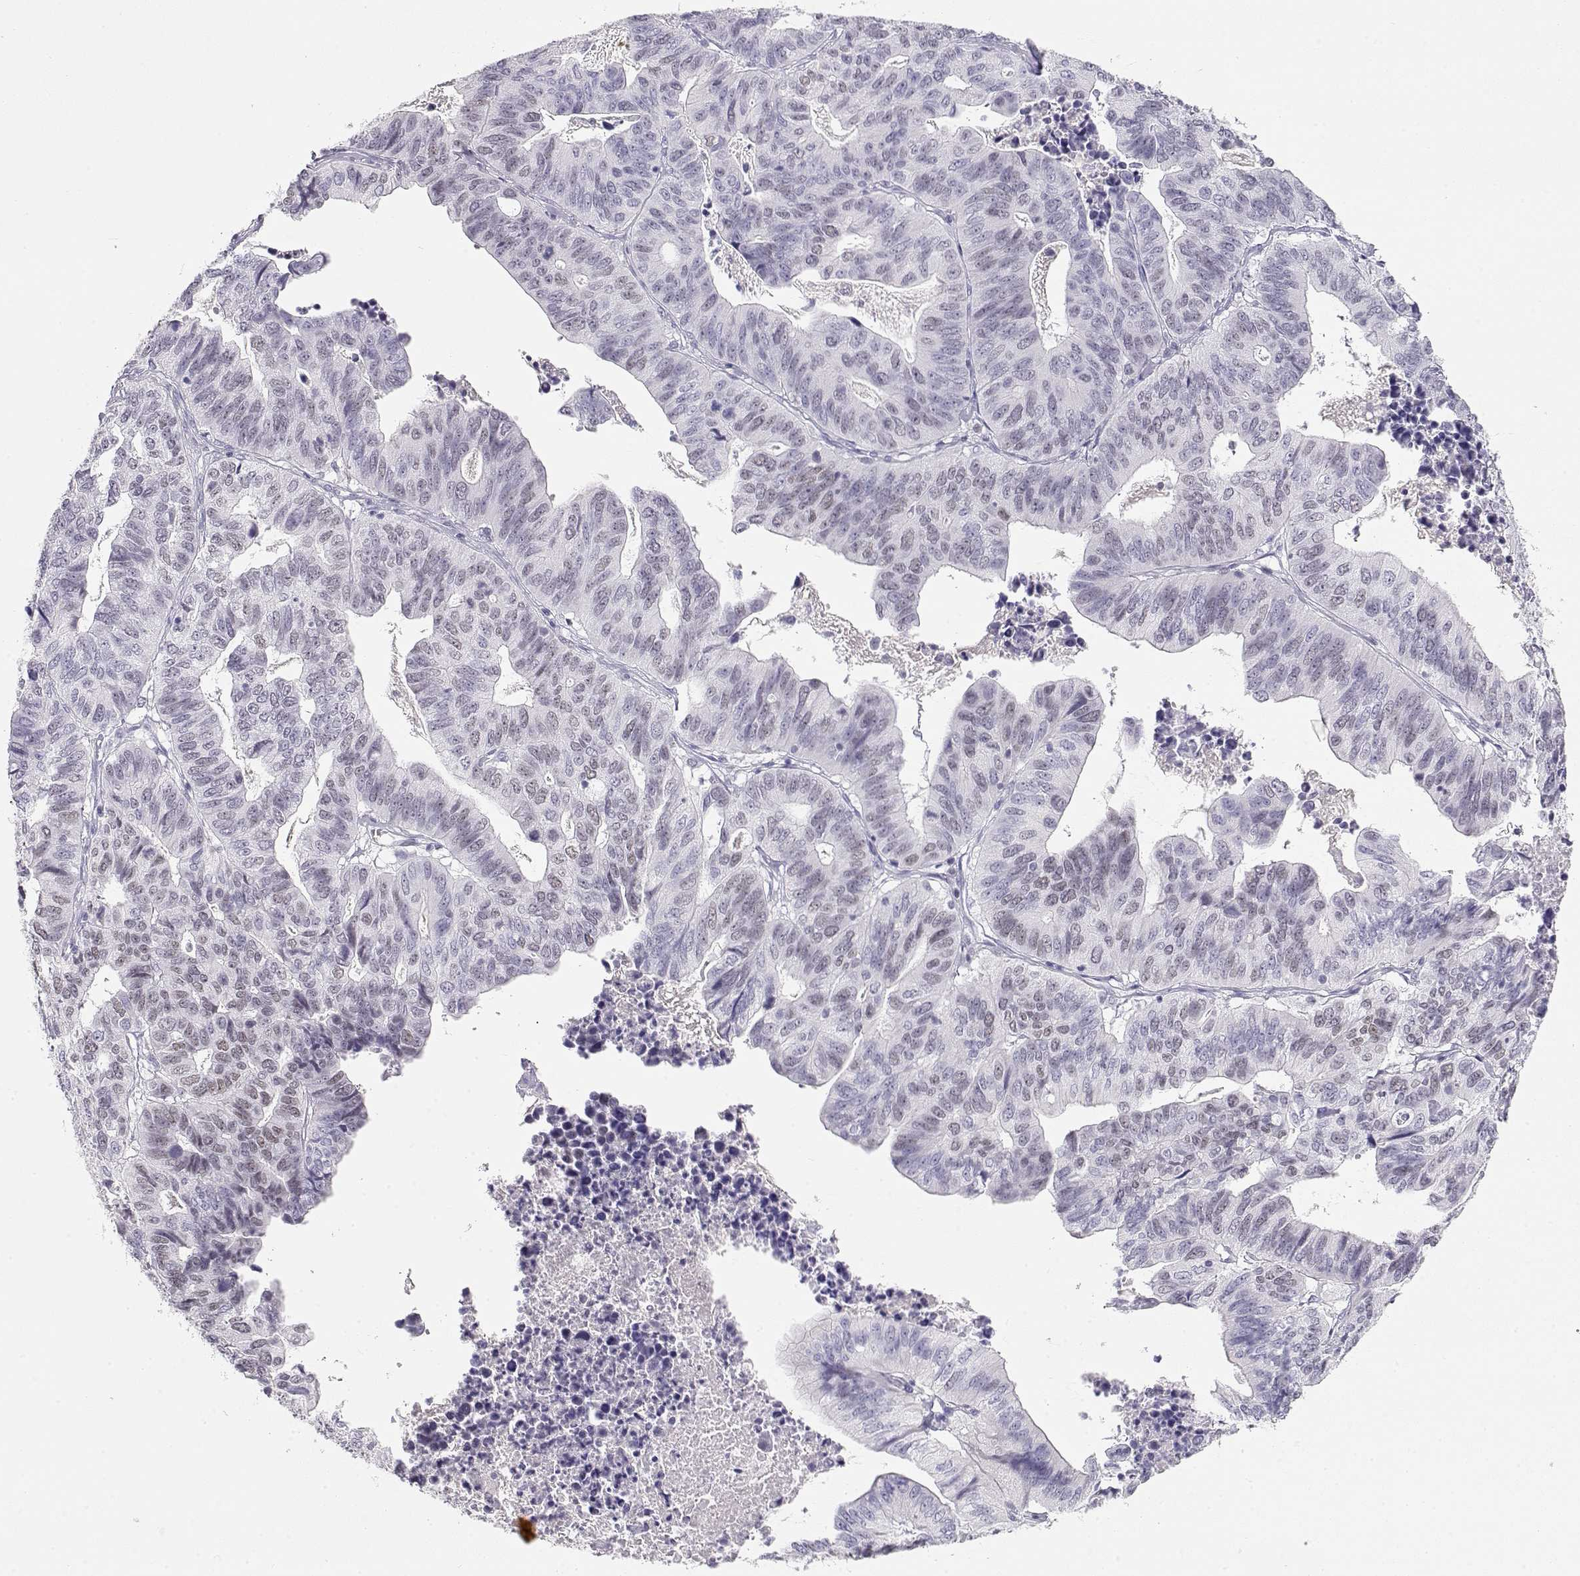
{"staining": {"intensity": "weak", "quantity": "<25%", "location": "nuclear"}, "tissue": "stomach cancer", "cell_type": "Tumor cells", "image_type": "cancer", "snomed": [{"axis": "morphology", "description": "Adenocarcinoma, NOS"}, {"axis": "topography", "description": "Stomach, upper"}], "caption": "Immunohistochemical staining of stomach cancer (adenocarcinoma) displays no significant staining in tumor cells. (DAB (3,3'-diaminobenzidine) immunohistochemistry (IHC), high magnification).", "gene": "OPN5", "patient": {"sex": "female", "age": 67}}